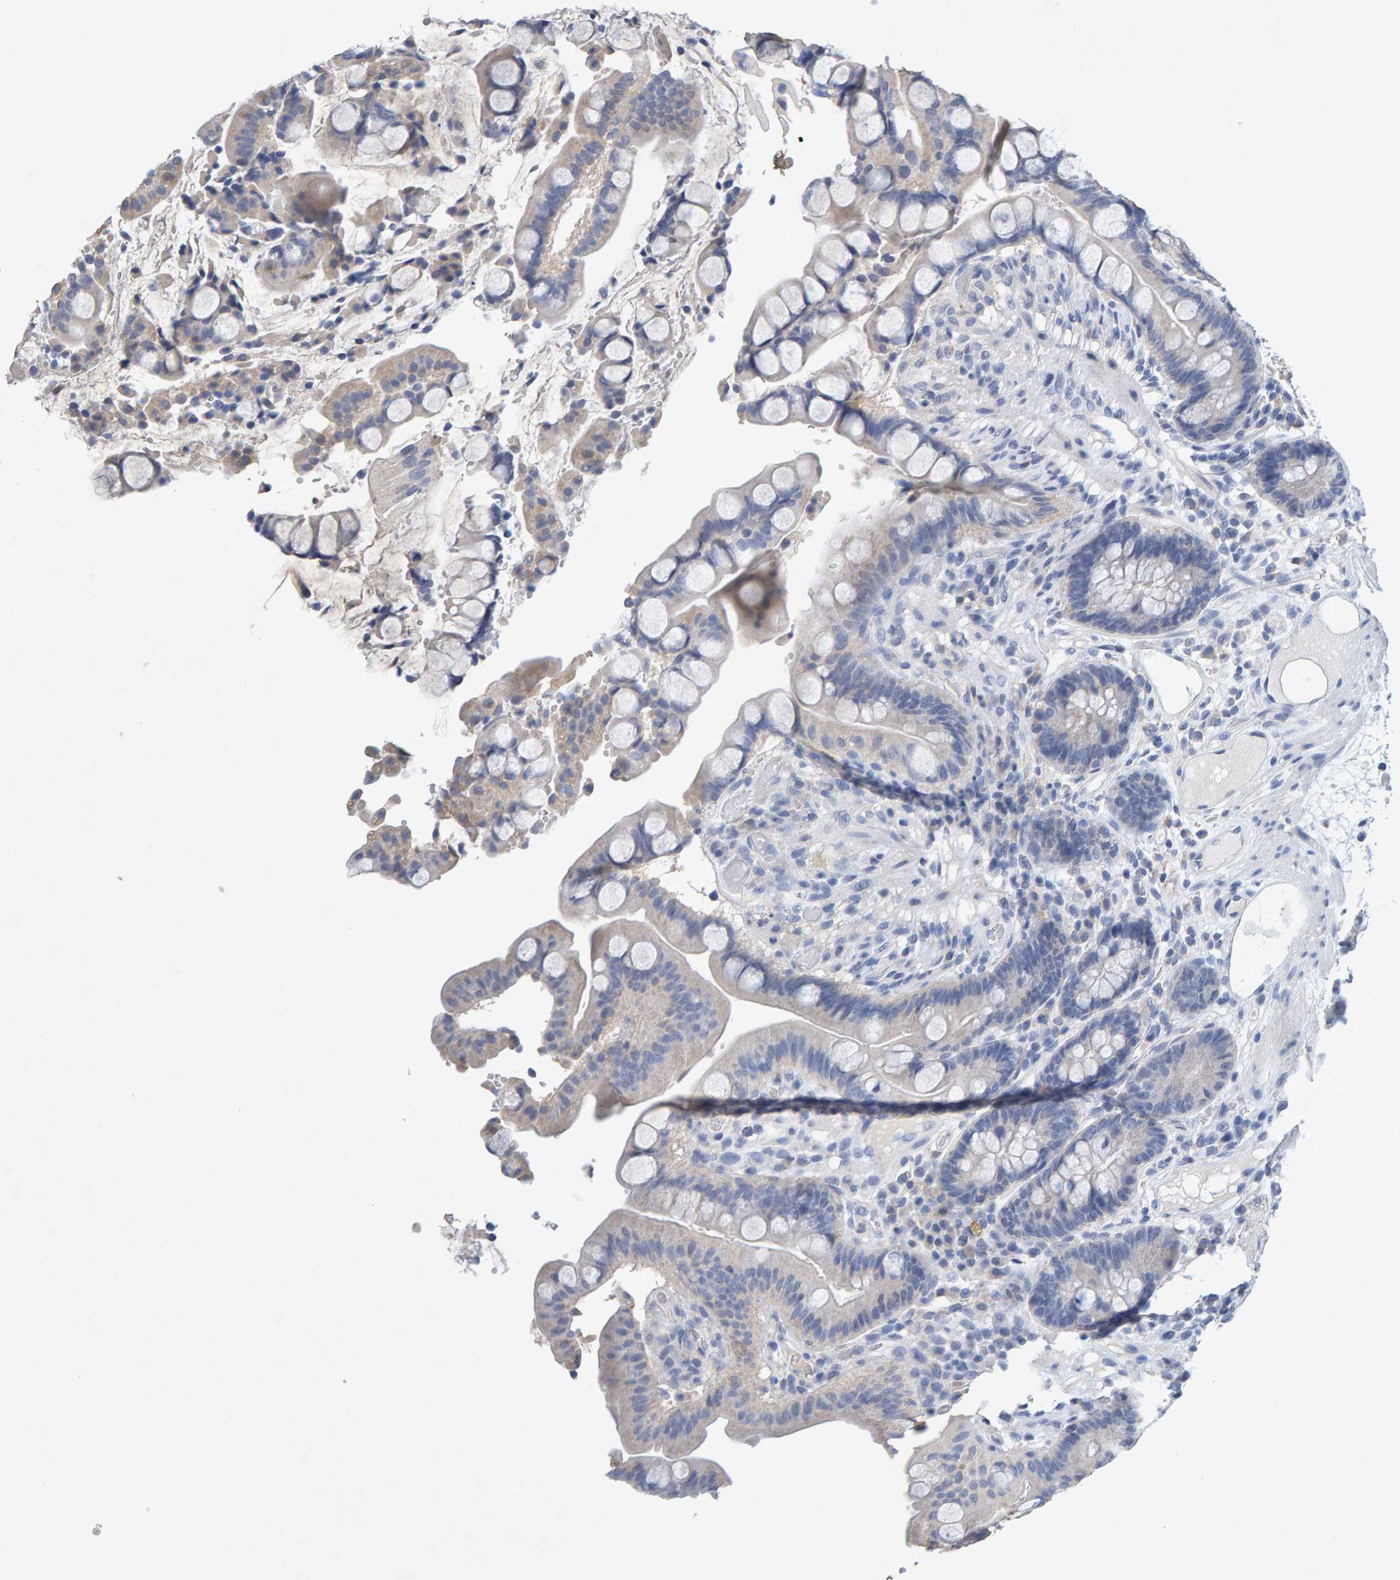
{"staining": {"intensity": "negative", "quantity": "none", "location": "none"}, "tissue": "colon", "cell_type": "Endothelial cells", "image_type": "normal", "snomed": [{"axis": "morphology", "description": "Normal tissue, NOS"}, {"axis": "topography", "description": "Colon"}], "caption": "This image is of benign colon stained with immunohistochemistry to label a protein in brown with the nuclei are counter-stained blue. There is no staining in endothelial cells. The staining was performed using DAB to visualize the protein expression in brown, while the nuclei were stained in blue with hematoxylin (Magnification: 20x).", "gene": "CTH", "patient": {"sex": "male", "age": 73}}